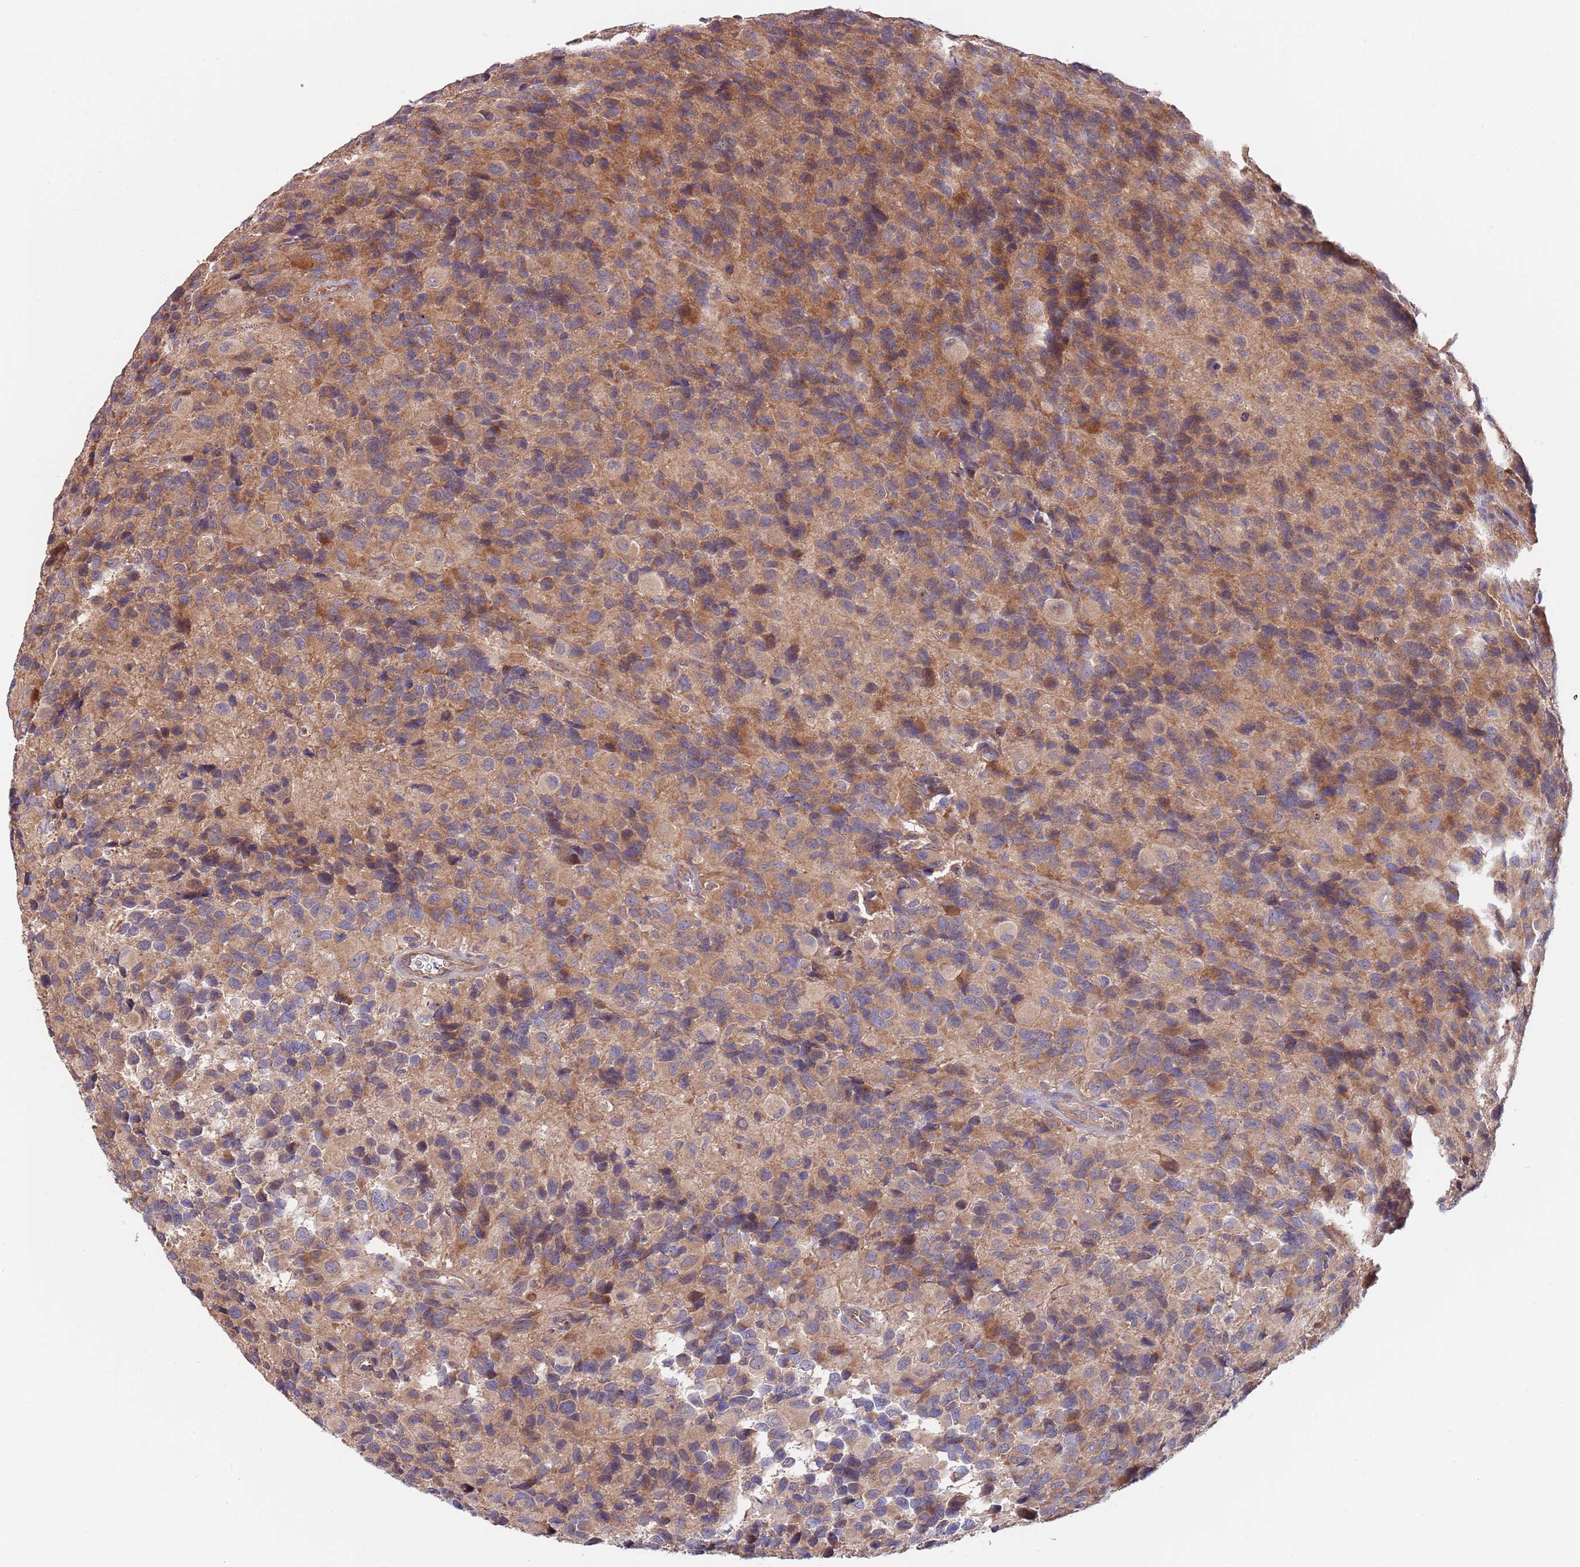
{"staining": {"intensity": "moderate", "quantity": ">75%", "location": "cytoplasmic/membranous"}, "tissue": "glioma", "cell_type": "Tumor cells", "image_type": "cancer", "snomed": [{"axis": "morphology", "description": "Glioma, malignant, High grade"}, {"axis": "topography", "description": "Brain"}], "caption": "Immunohistochemical staining of human glioma shows moderate cytoplasmic/membranous protein expression in about >75% of tumor cells. (DAB IHC, brown staining for protein, blue staining for nuclei).", "gene": "EIF3F", "patient": {"sex": "male", "age": 77}}